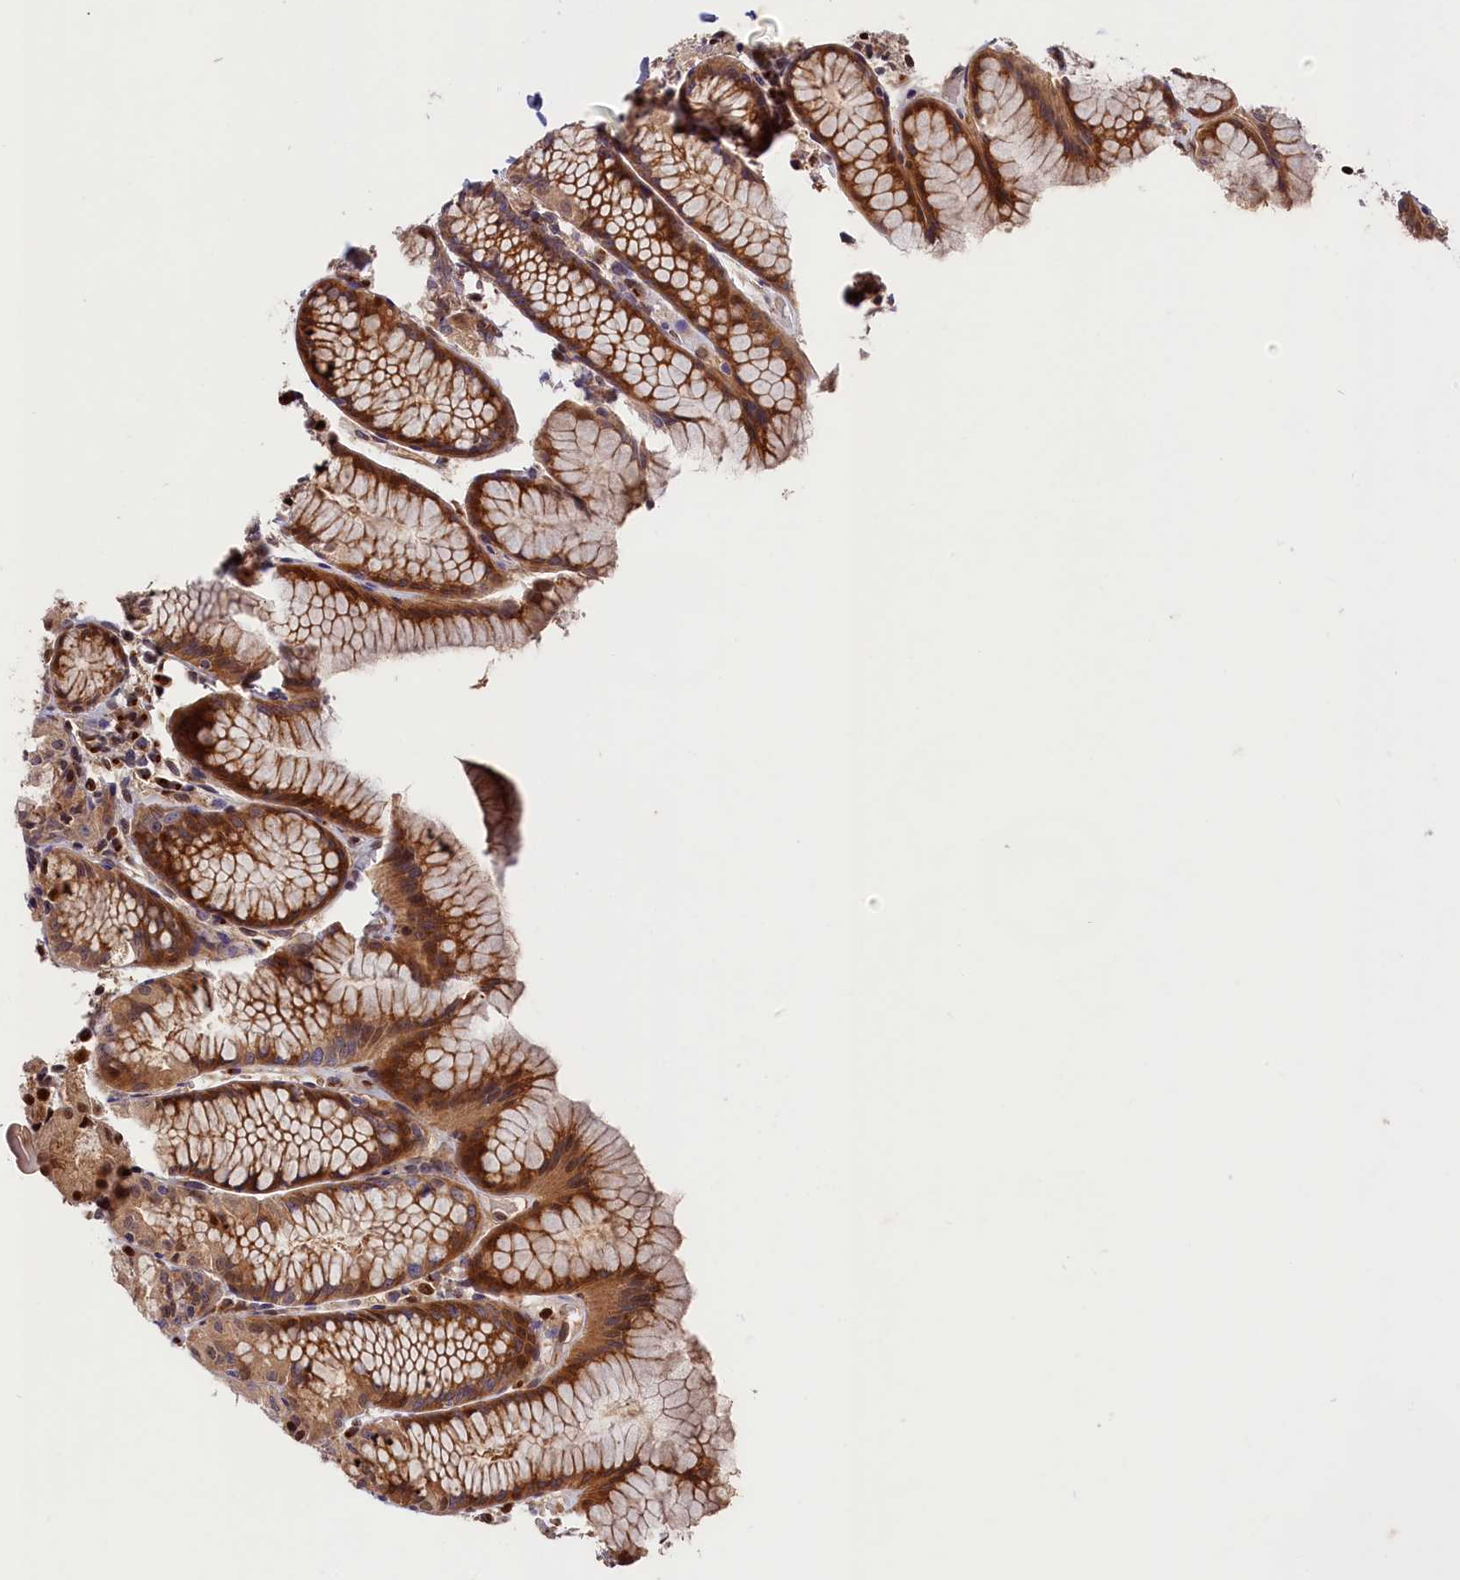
{"staining": {"intensity": "moderate", "quantity": ">75%", "location": "cytoplasmic/membranous,nuclear"}, "tissue": "stomach", "cell_type": "Glandular cells", "image_type": "normal", "snomed": [{"axis": "morphology", "description": "Normal tissue, NOS"}, {"axis": "topography", "description": "Stomach, upper"}], "caption": "Glandular cells show moderate cytoplasmic/membranous,nuclear positivity in about >75% of cells in unremarkable stomach. The staining was performed using DAB, with brown indicating positive protein expression. Nuclei are stained blue with hematoxylin.", "gene": "CHST12", "patient": {"sex": "male", "age": 47}}